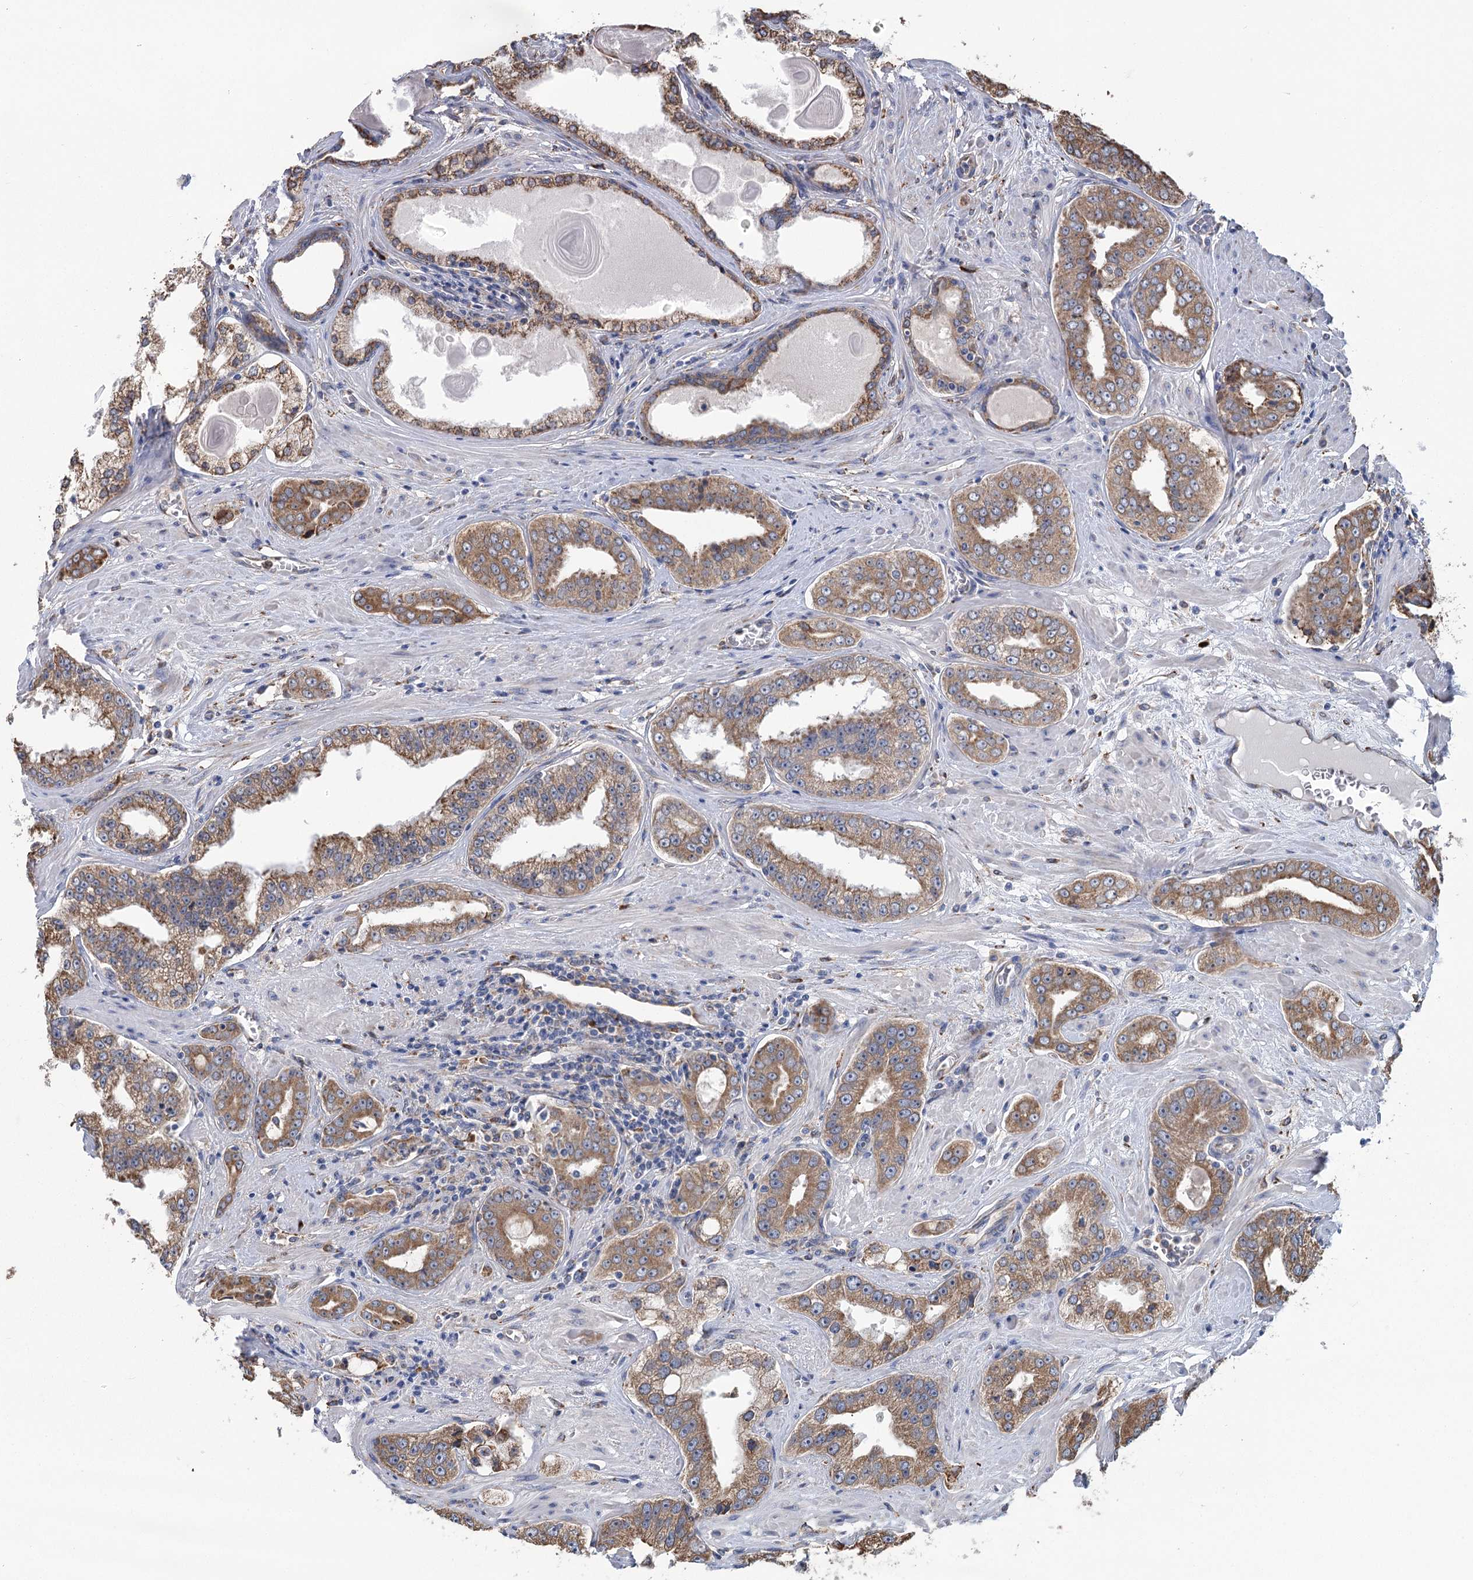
{"staining": {"intensity": "moderate", "quantity": ">75%", "location": "cytoplasmic/membranous"}, "tissue": "prostate cancer", "cell_type": "Tumor cells", "image_type": "cancer", "snomed": [{"axis": "morphology", "description": "Adenocarcinoma, High grade"}, {"axis": "topography", "description": "Prostate"}], "caption": "Prostate adenocarcinoma (high-grade) was stained to show a protein in brown. There is medium levels of moderate cytoplasmic/membranous positivity in about >75% of tumor cells. The staining is performed using DAB brown chromogen to label protein expression. The nuclei are counter-stained blue using hematoxylin.", "gene": "METTL24", "patient": {"sex": "male", "age": 71}}